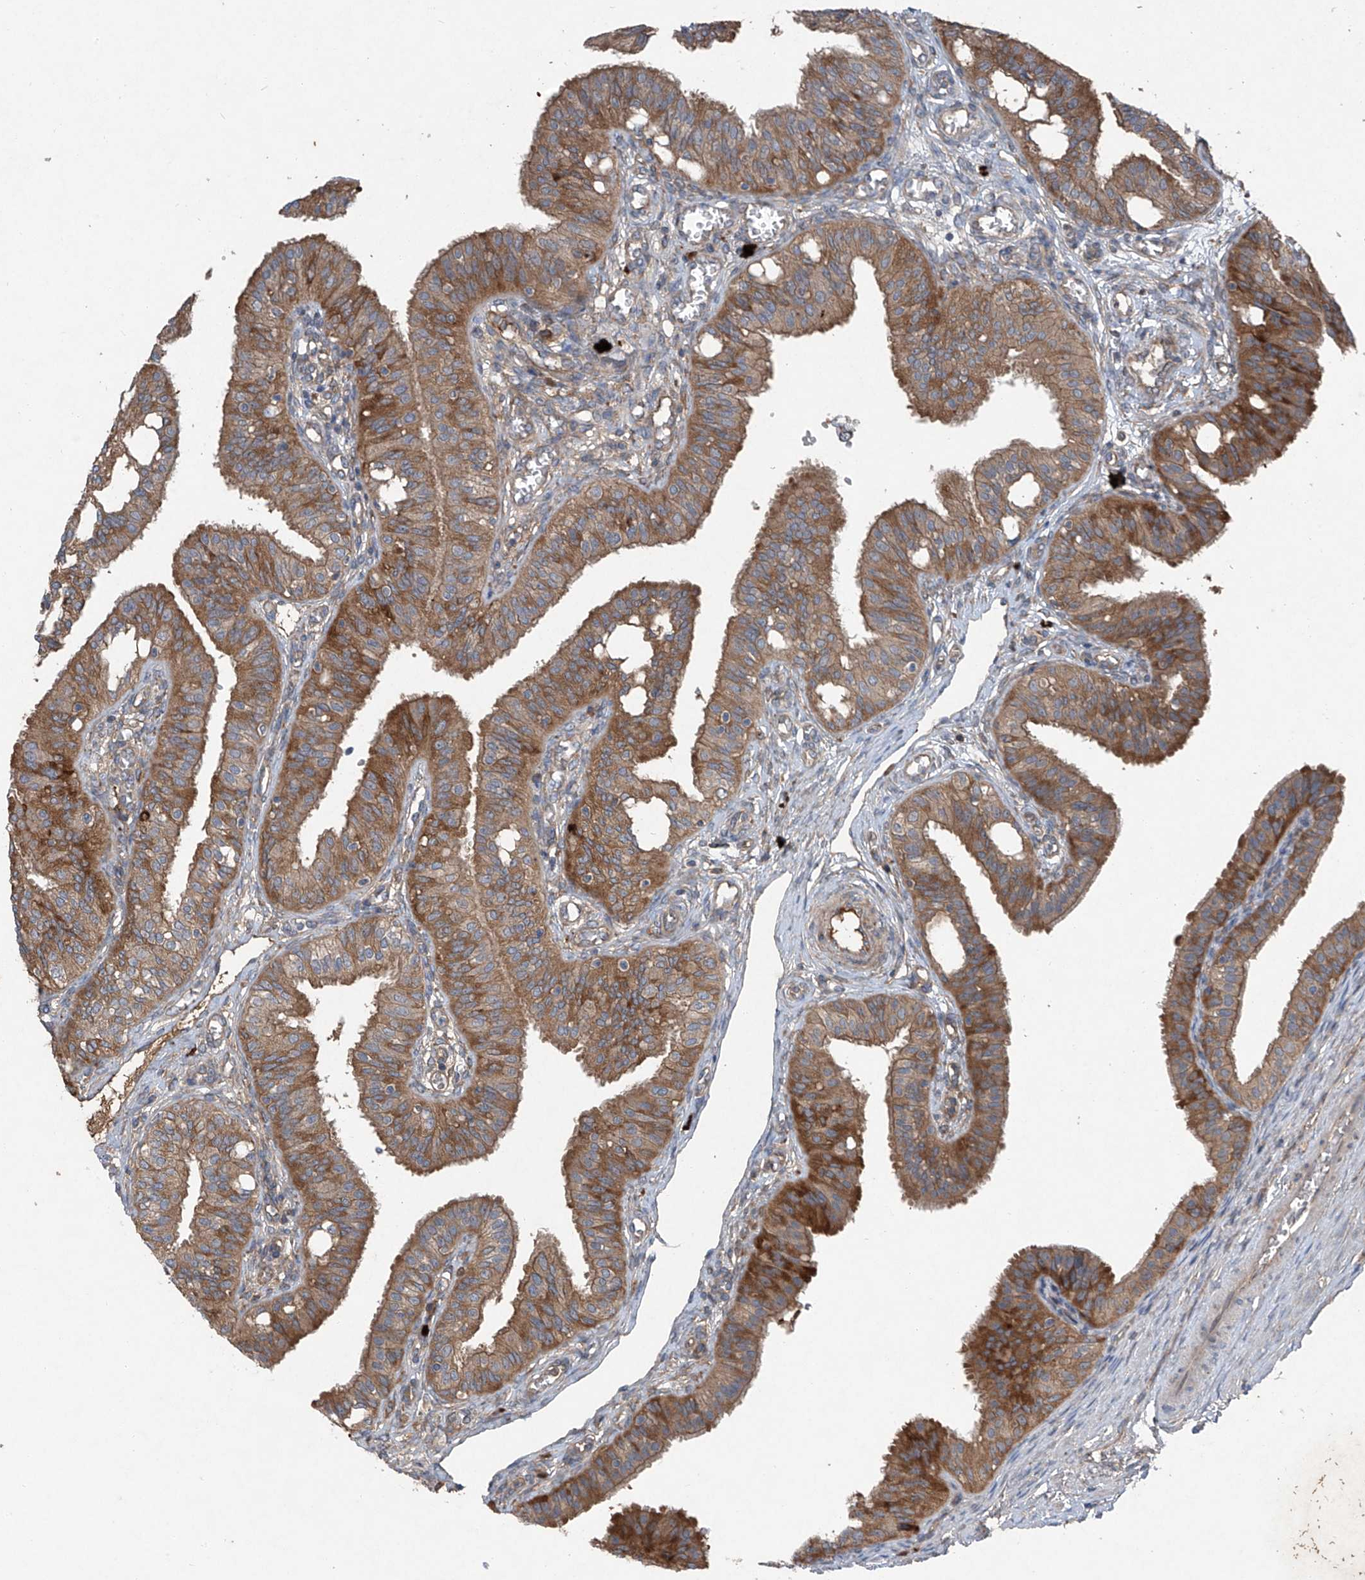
{"staining": {"intensity": "moderate", "quantity": "25%-75%", "location": "cytoplasmic/membranous"}, "tissue": "fallopian tube", "cell_type": "Glandular cells", "image_type": "normal", "snomed": [{"axis": "morphology", "description": "Normal tissue, NOS"}, {"axis": "topography", "description": "Fallopian tube"}, {"axis": "topography", "description": "Ovary"}], "caption": "Glandular cells demonstrate medium levels of moderate cytoplasmic/membranous staining in approximately 25%-75% of cells in unremarkable fallopian tube.", "gene": "FOXRED2", "patient": {"sex": "female", "age": 42}}